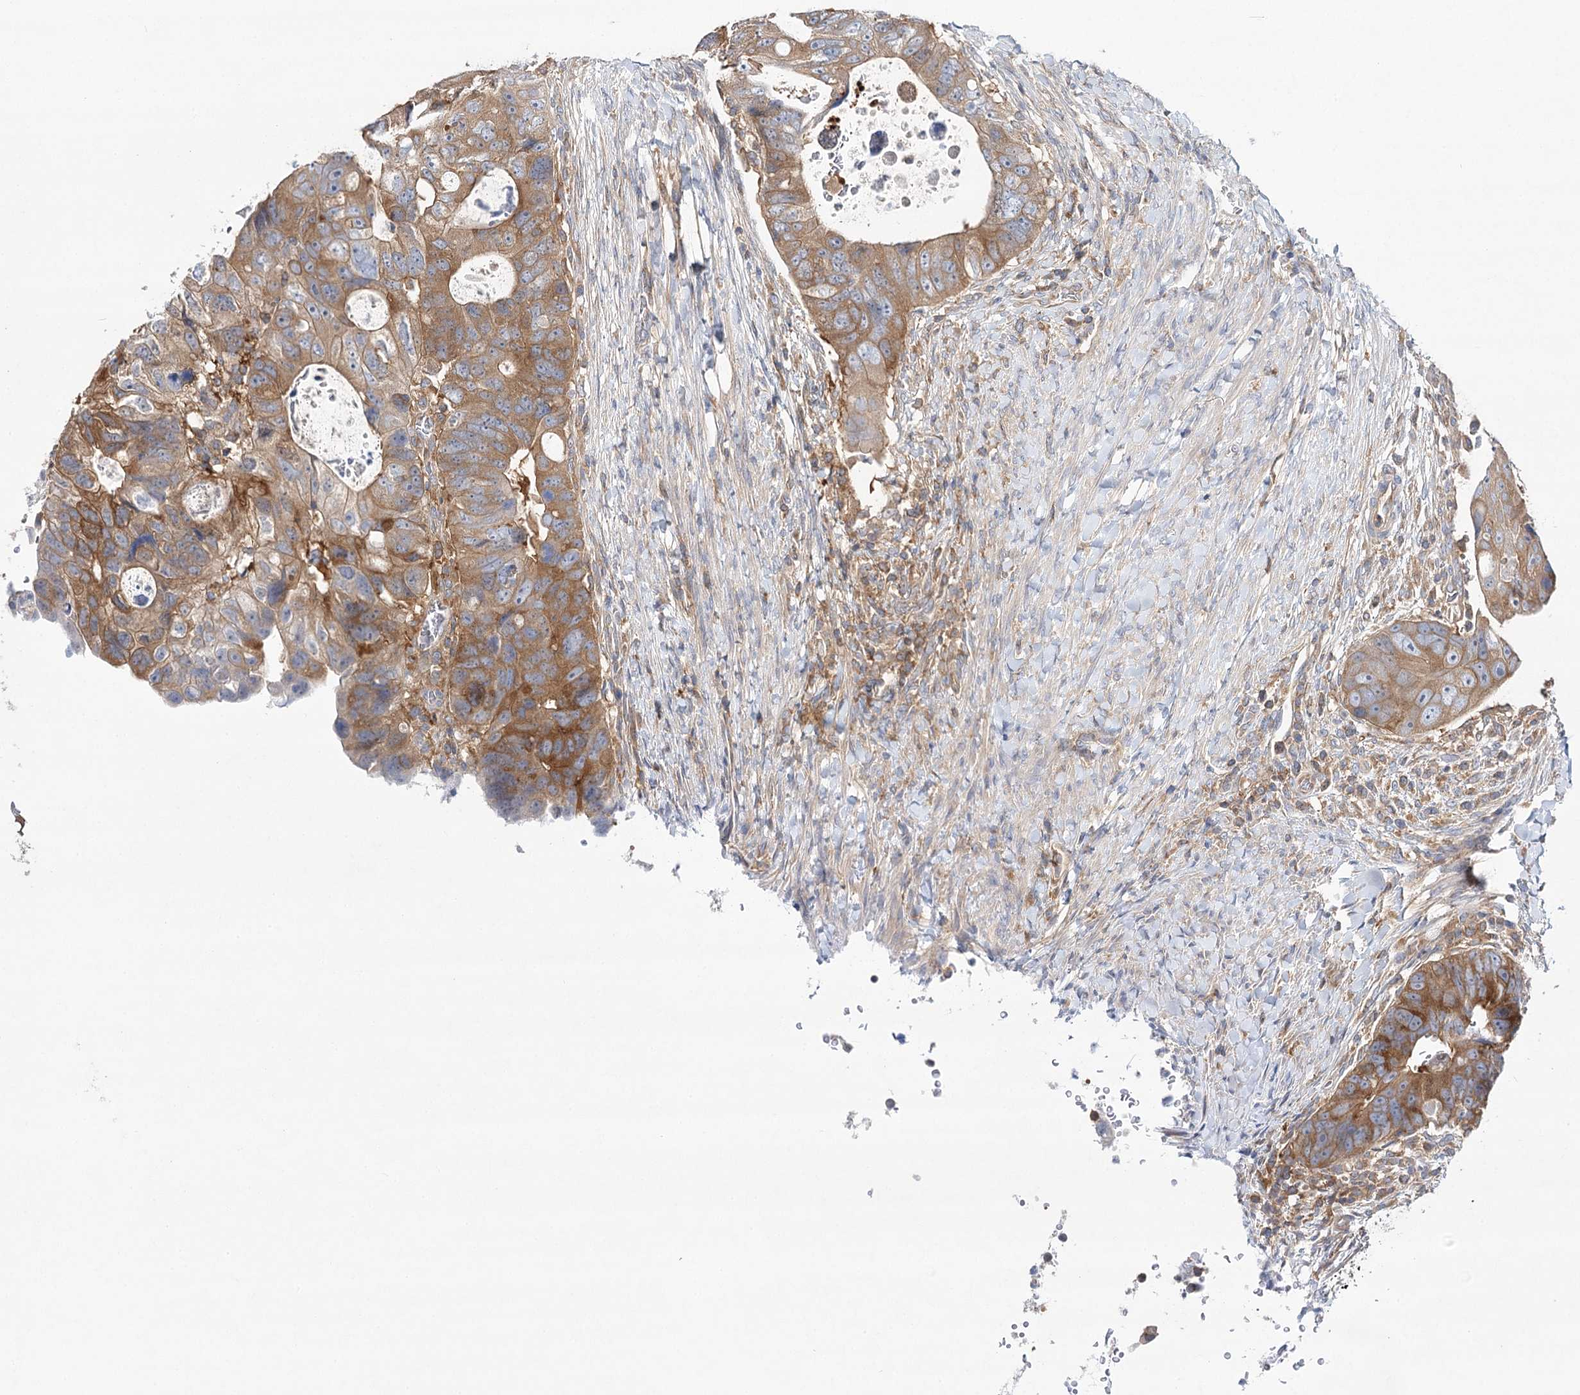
{"staining": {"intensity": "moderate", "quantity": "25%-75%", "location": "cytoplasmic/membranous"}, "tissue": "colorectal cancer", "cell_type": "Tumor cells", "image_type": "cancer", "snomed": [{"axis": "morphology", "description": "Adenocarcinoma, NOS"}, {"axis": "topography", "description": "Rectum"}], "caption": "Human adenocarcinoma (colorectal) stained with a brown dye displays moderate cytoplasmic/membranous positive staining in approximately 25%-75% of tumor cells.", "gene": "ABRAXAS2", "patient": {"sex": "male", "age": 59}}